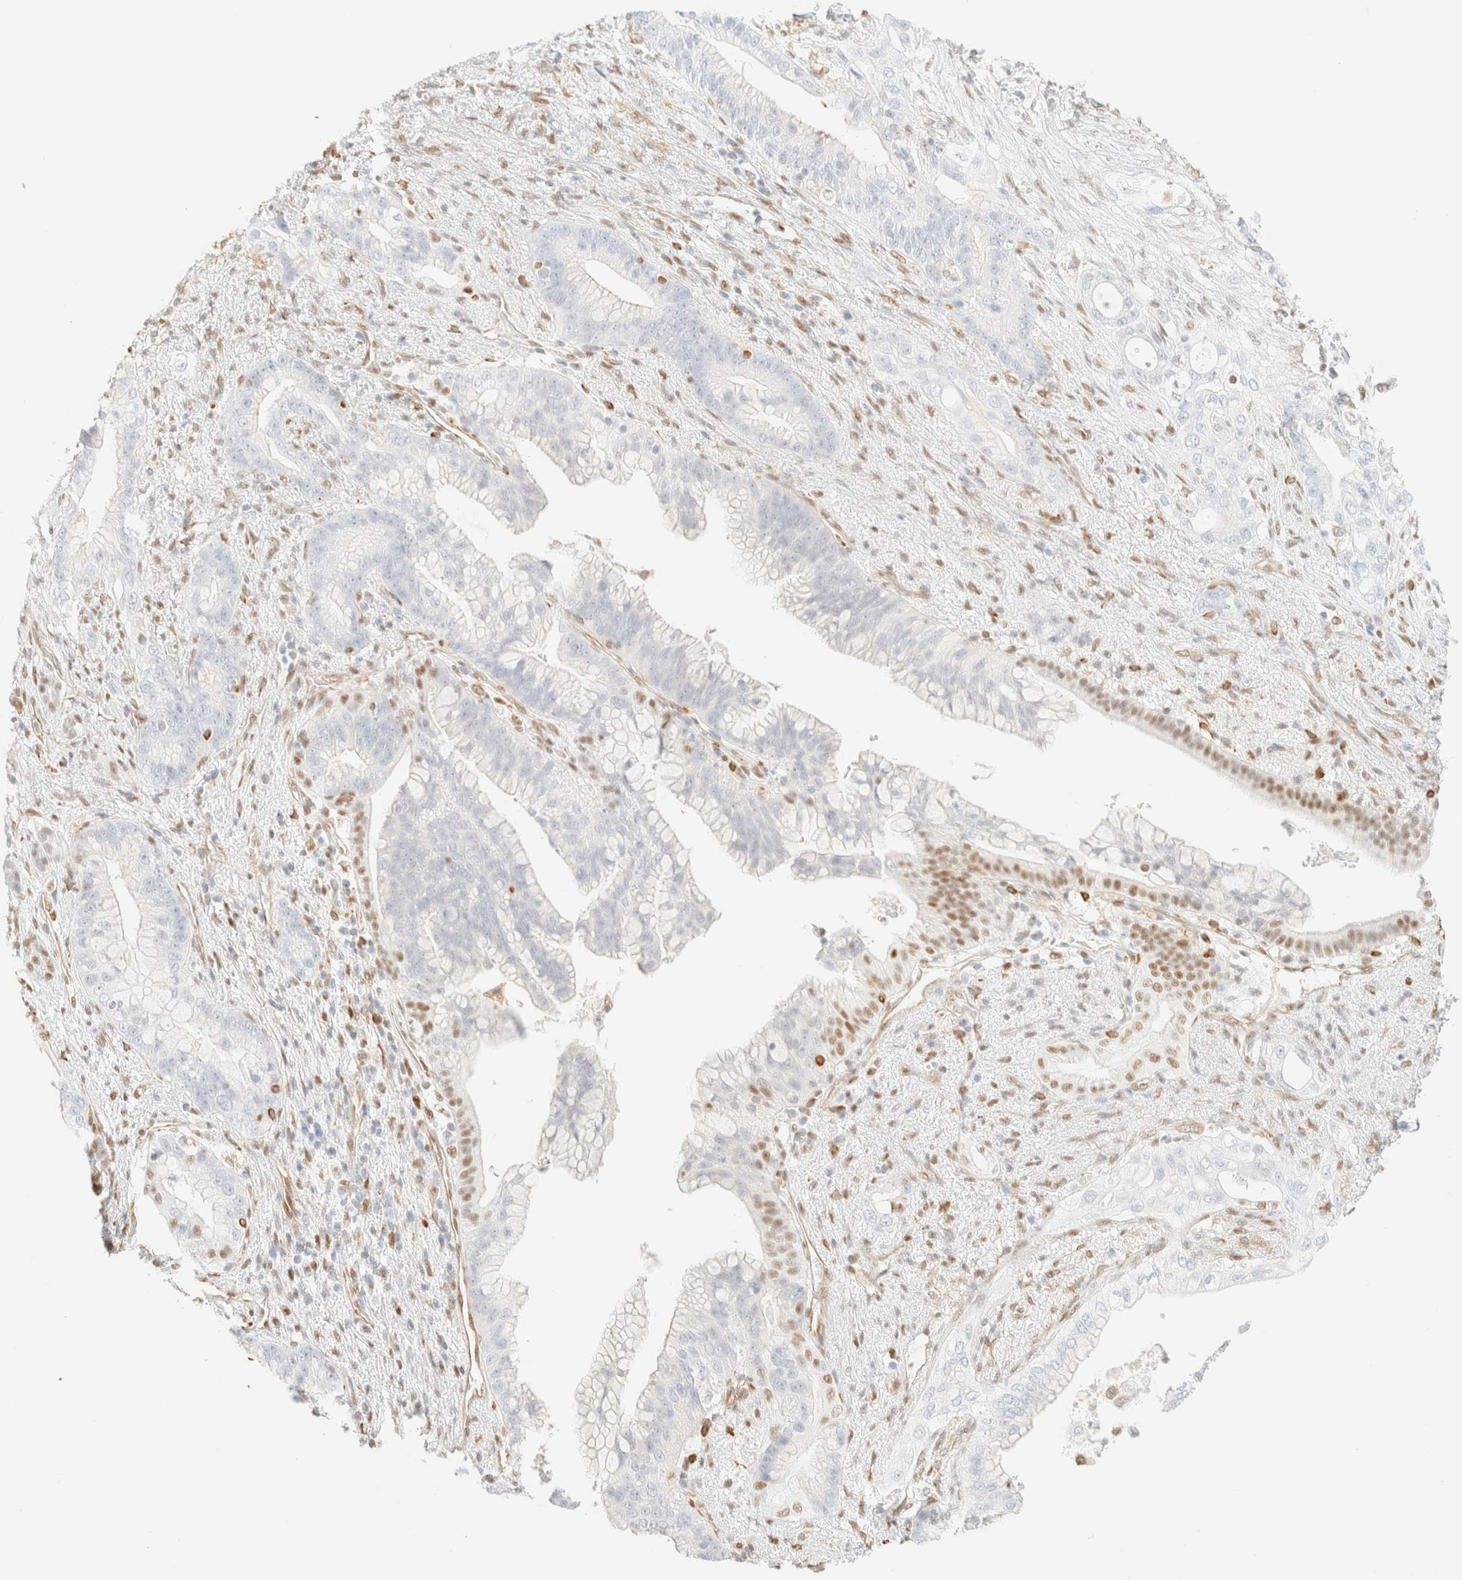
{"staining": {"intensity": "weak", "quantity": "<25%", "location": "nuclear"}, "tissue": "pancreatic cancer", "cell_type": "Tumor cells", "image_type": "cancer", "snomed": [{"axis": "morphology", "description": "Adenocarcinoma, NOS"}, {"axis": "topography", "description": "Pancreas"}], "caption": "Immunohistochemistry of pancreatic cancer (adenocarcinoma) demonstrates no staining in tumor cells.", "gene": "ZSCAN18", "patient": {"sex": "male", "age": 53}}